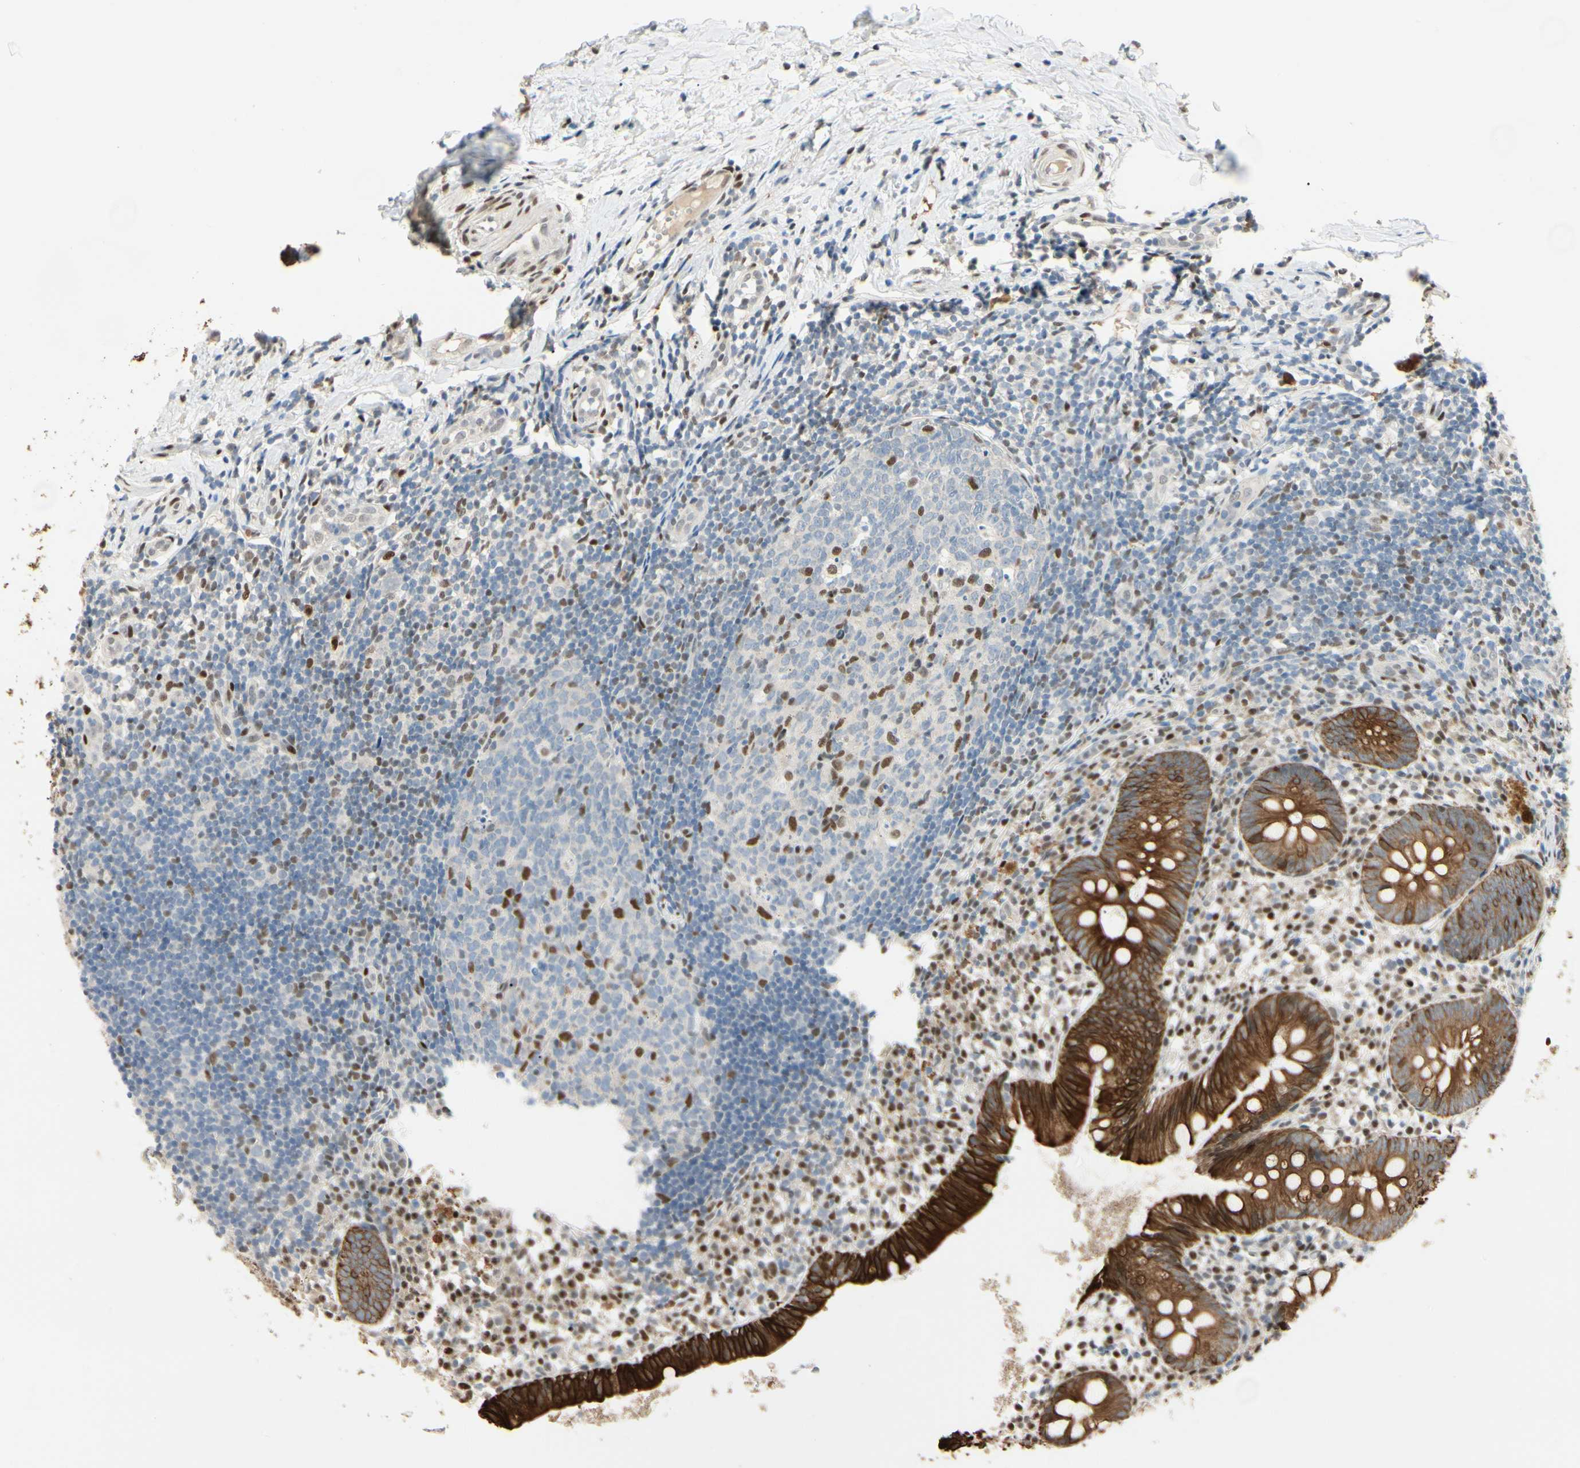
{"staining": {"intensity": "strong", "quantity": ">75%", "location": "cytoplasmic/membranous"}, "tissue": "appendix", "cell_type": "Glandular cells", "image_type": "normal", "snomed": [{"axis": "morphology", "description": "Normal tissue, NOS"}, {"axis": "topography", "description": "Appendix"}], "caption": "Appendix stained with a brown dye exhibits strong cytoplasmic/membranous positive expression in about >75% of glandular cells.", "gene": "ATXN1", "patient": {"sex": "female", "age": 20}}